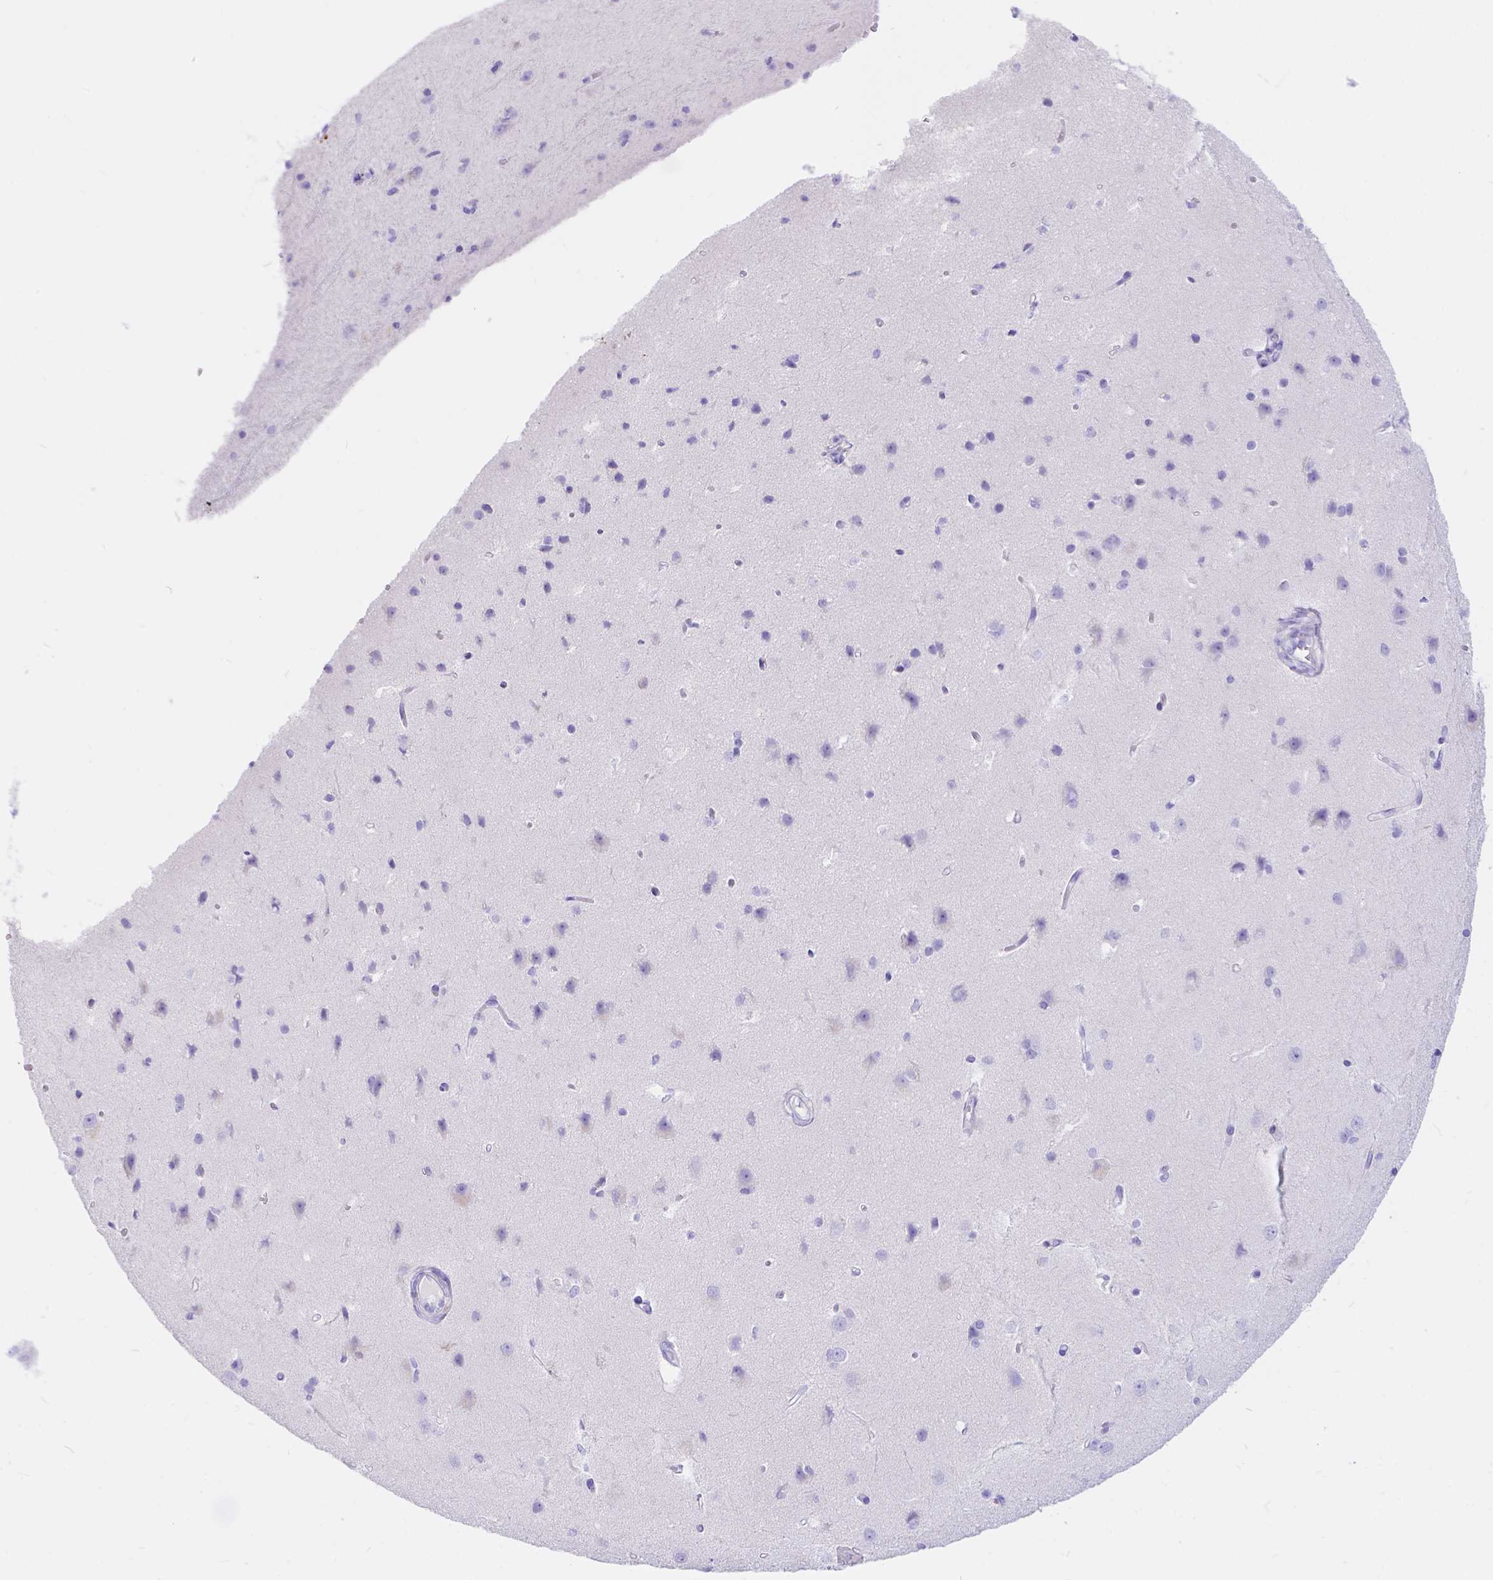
{"staining": {"intensity": "negative", "quantity": "none", "location": "none"}, "tissue": "cerebral cortex", "cell_type": "Endothelial cells", "image_type": "normal", "snomed": [{"axis": "morphology", "description": "Normal tissue, NOS"}, {"axis": "topography", "description": "Cerebral cortex"}], "caption": "Immunohistochemistry histopathology image of unremarkable cerebral cortex: cerebral cortex stained with DAB (3,3'-diaminobenzidine) reveals no significant protein staining in endothelial cells.", "gene": "KLHL10", "patient": {"sex": "male", "age": 37}}